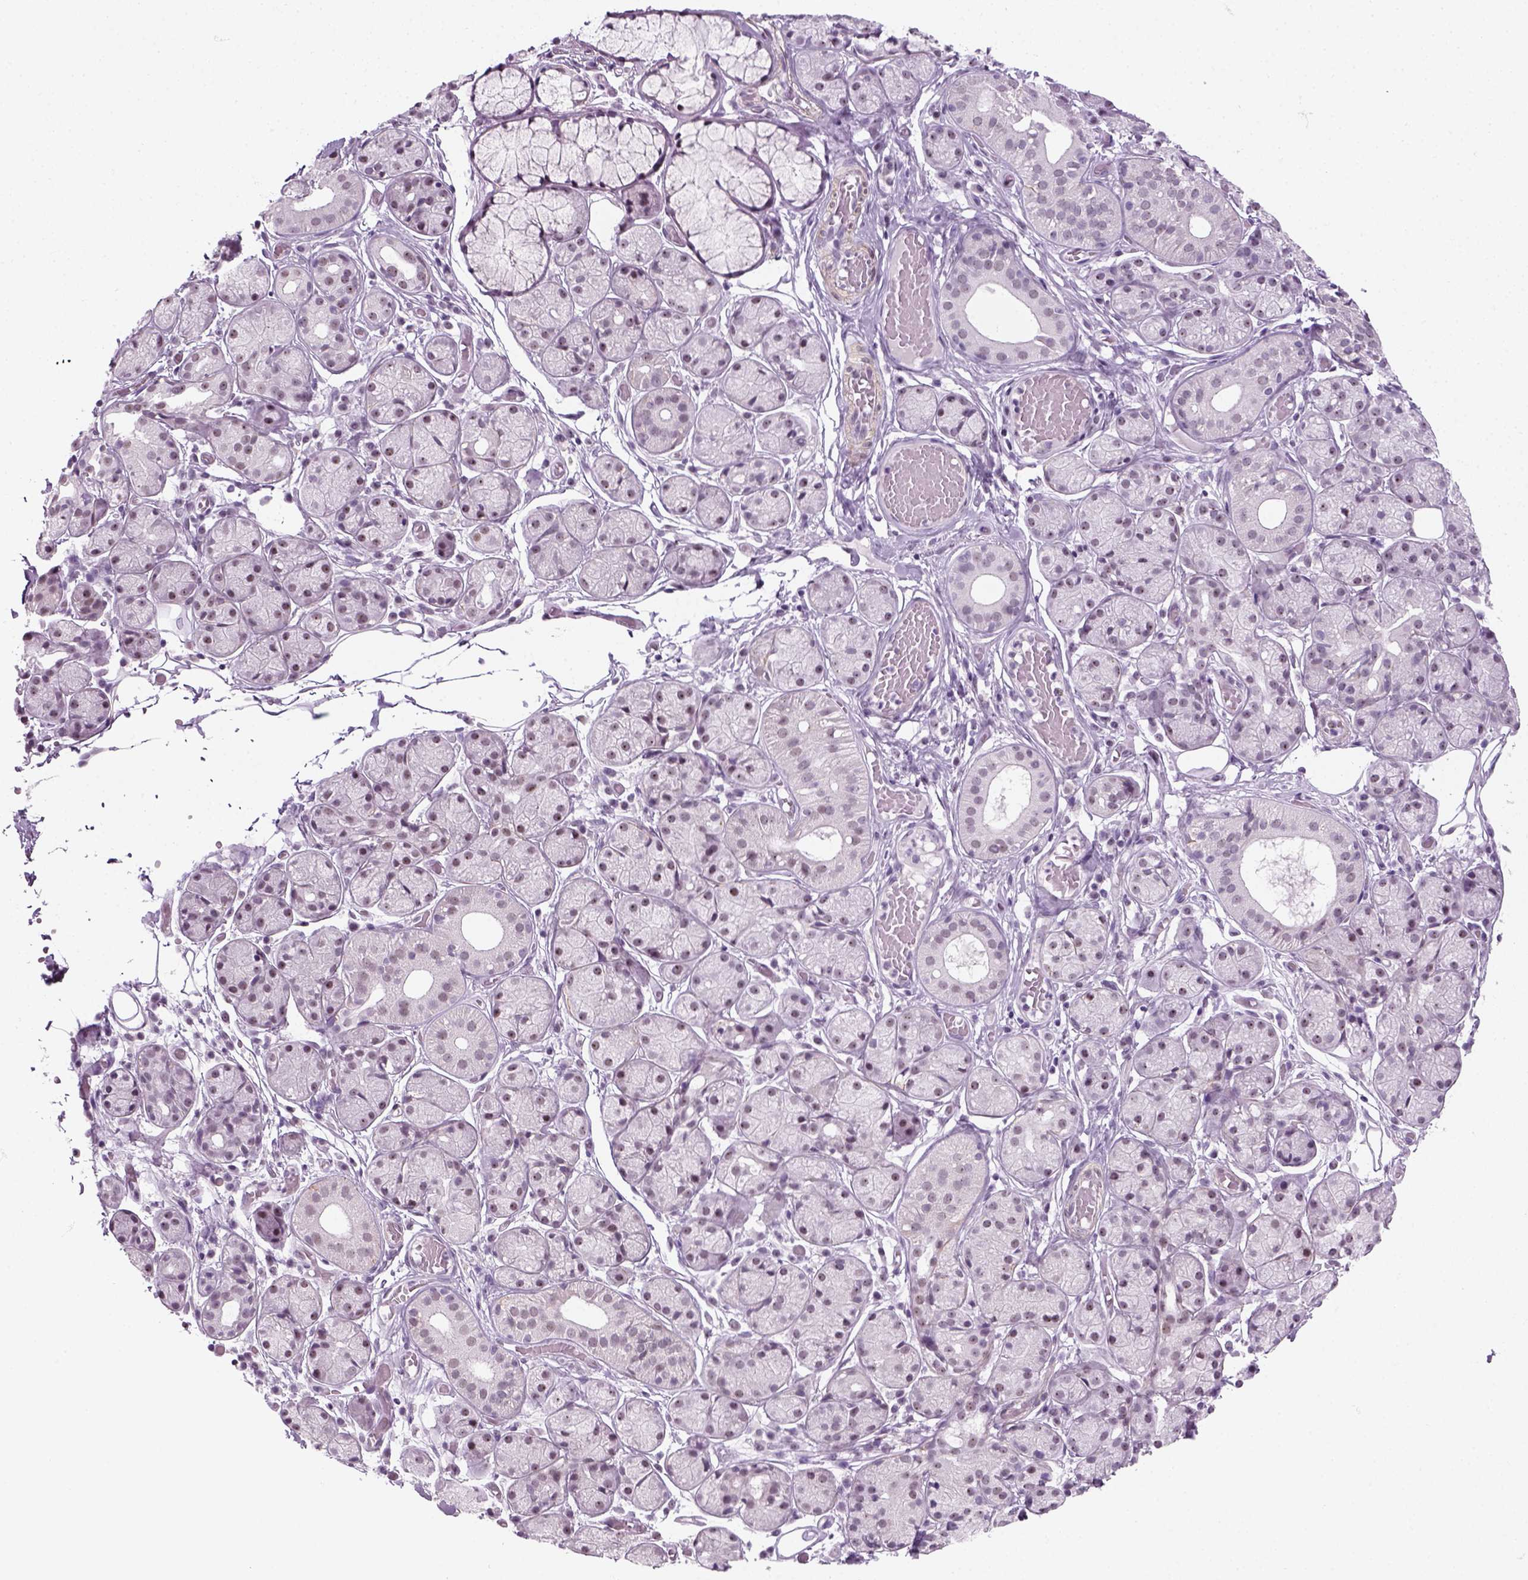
{"staining": {"intensity": "weak", "quantity": "25%-75%", "location": "nuclear"}, "tissue": "salivary gland", "cell_type": "Glandular cells", "image_type": "normal", "snomed": [{"axis": "morphology", "description": "Normal tissue, NOS"}, {"axis": "topography", "description": "Salivary gland"}, {"axis": "topography", "description": "Peripheral nerve tissue"}], "caption": "Protein expression analysis of benign human salivary gland reveals weak nuclear staining in approximately 25%-75% of glandular cells.", "gene": "ZNF865", "patient": {"sex": "male", "age": 71}}